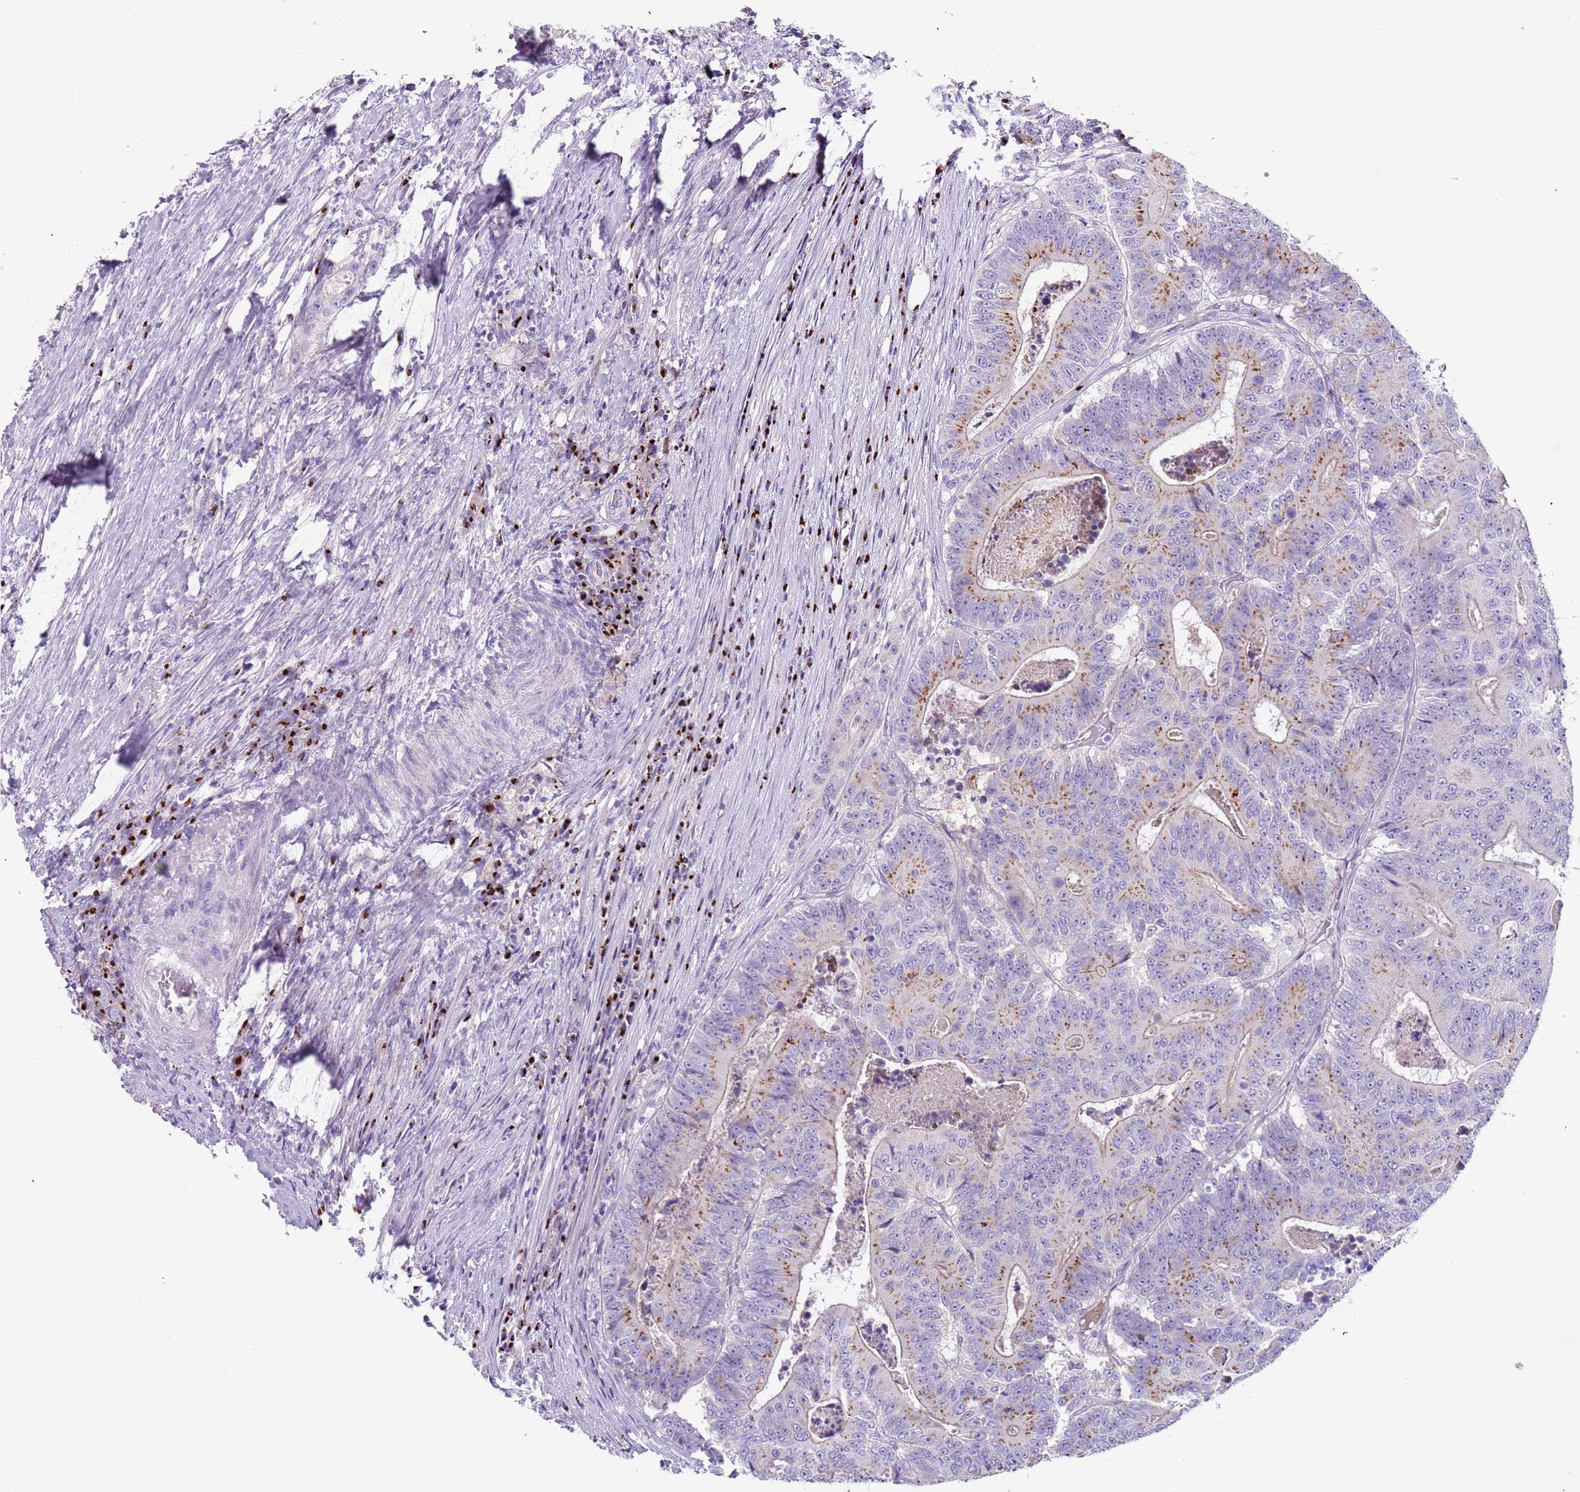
{"staining": {"intensity": "moderate", "quantity": "25%-75%", "location": "cytoplasmic/membranous"}, "tissue": "colorectal cancer", "cell_type": "Tumor cells", "image_type": "cancer", "snomed": [{"axis": "morphology", "description": "Adenocarcinoma, NOS"}, {"axis": "topography", "description": "Colon"}], "caption": "Immunohistochemical staining of adenocarcinoma (colorectal) demonstrates moderate cytoplasmic/membranous protein positivity in about 25%-75% of tumor cells.", "gene": "C2CD3", "patient": {"sex": "male", "age": 83}}